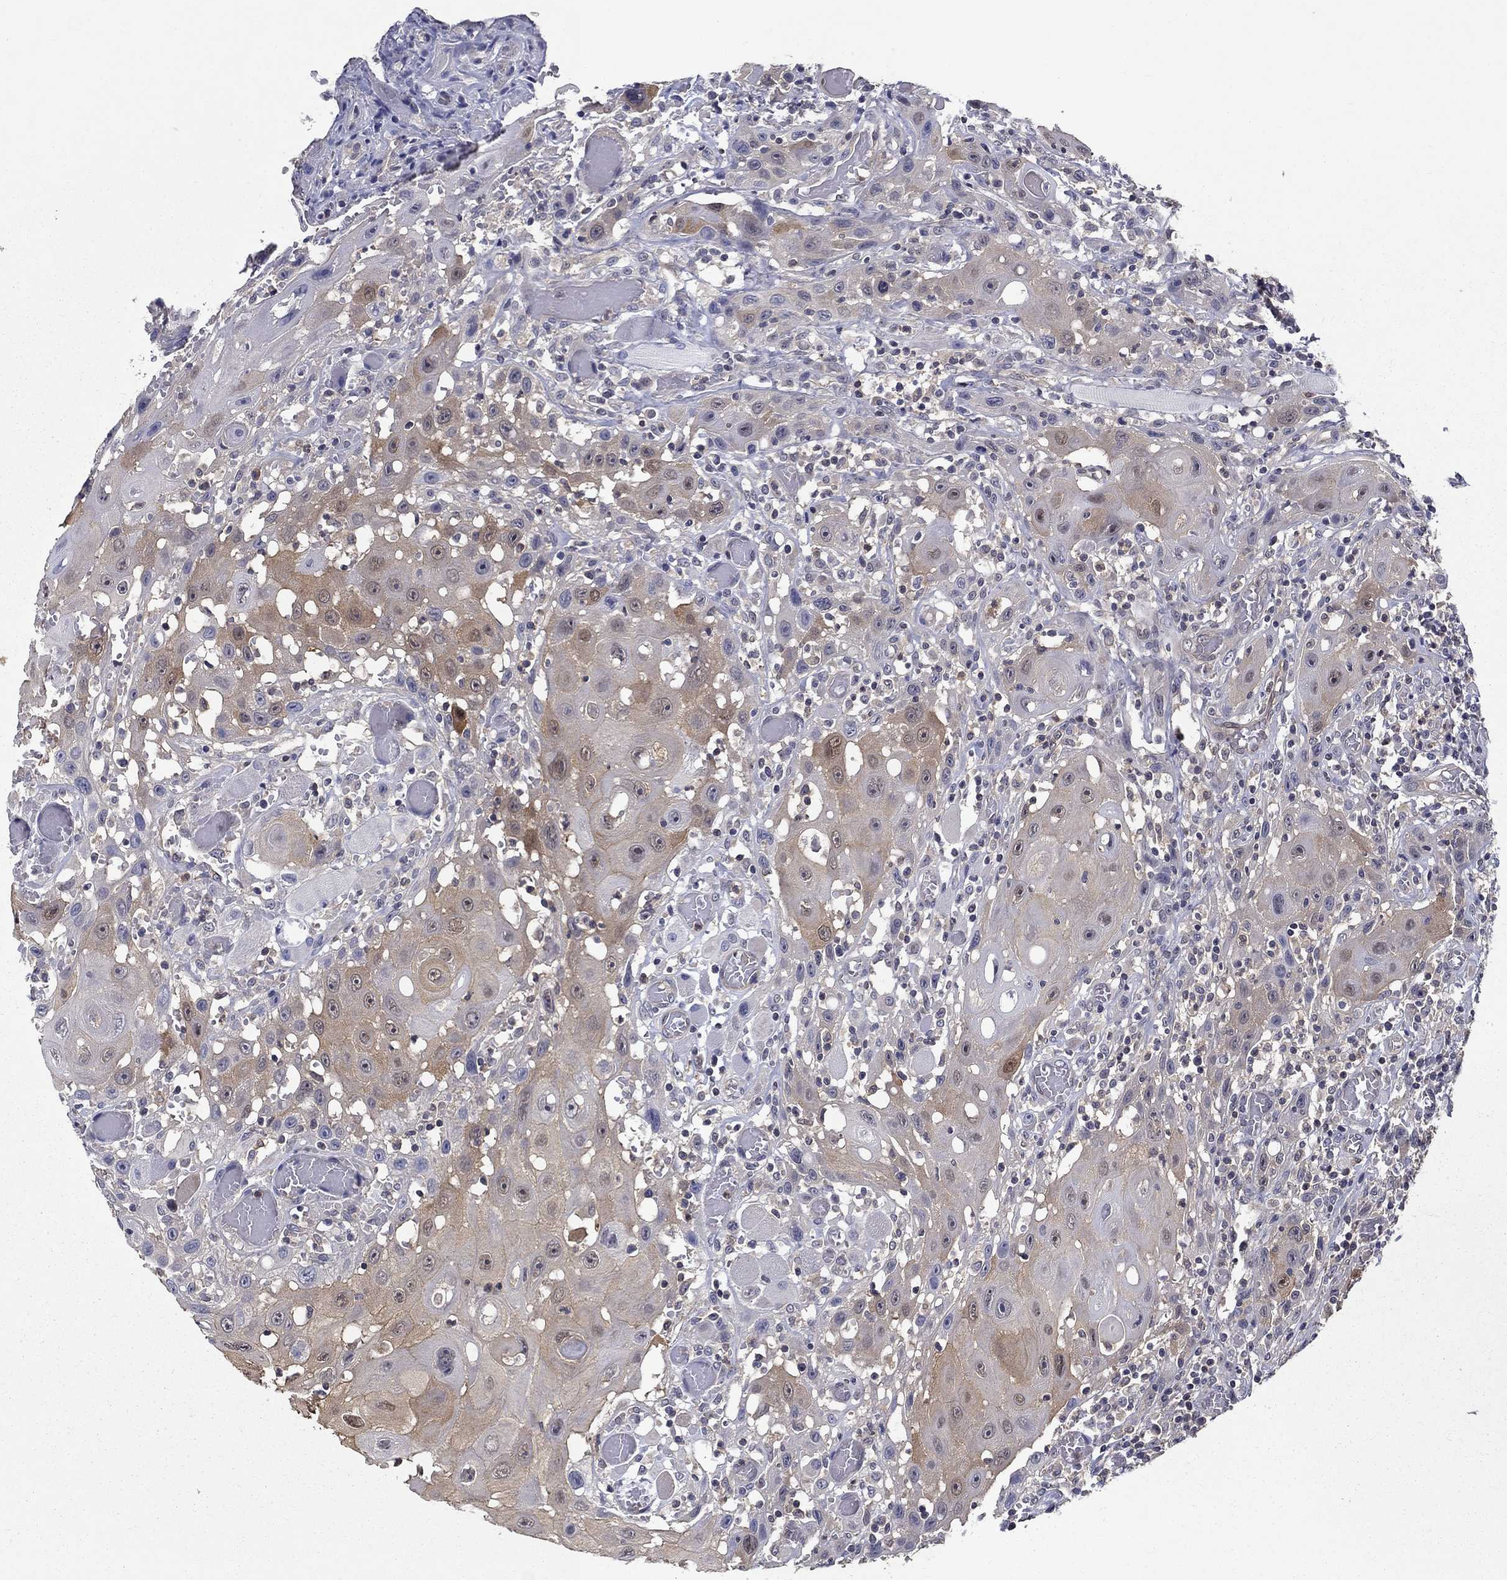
{"staining": {"intensity": "weak", "quantity": "25%-75%", "location": "cytoplasmic/membranous"}, "tissue": "head and neck cancer", "cell_type": "Tumor cells", "image_type": "cancer", "snomed": [{"axis": "morphology", "description": "Normal tissue, NOS"}, {"axis": "morphology", "description": "Squamous cell carcinoma, NOS"}, {"axis": "topography", "description": "Oral tissue"}, {"axis": "topography", "description": "Head-Neck"}], "caption": "Human head and neck cancer stained for a protein (brown) exhibits weak cytoplasmic/membranous positive staining in approximately 25%-75% of tumor cells.", "gene": "GLTP", "patient": {"sex": "male", "age": 71}}